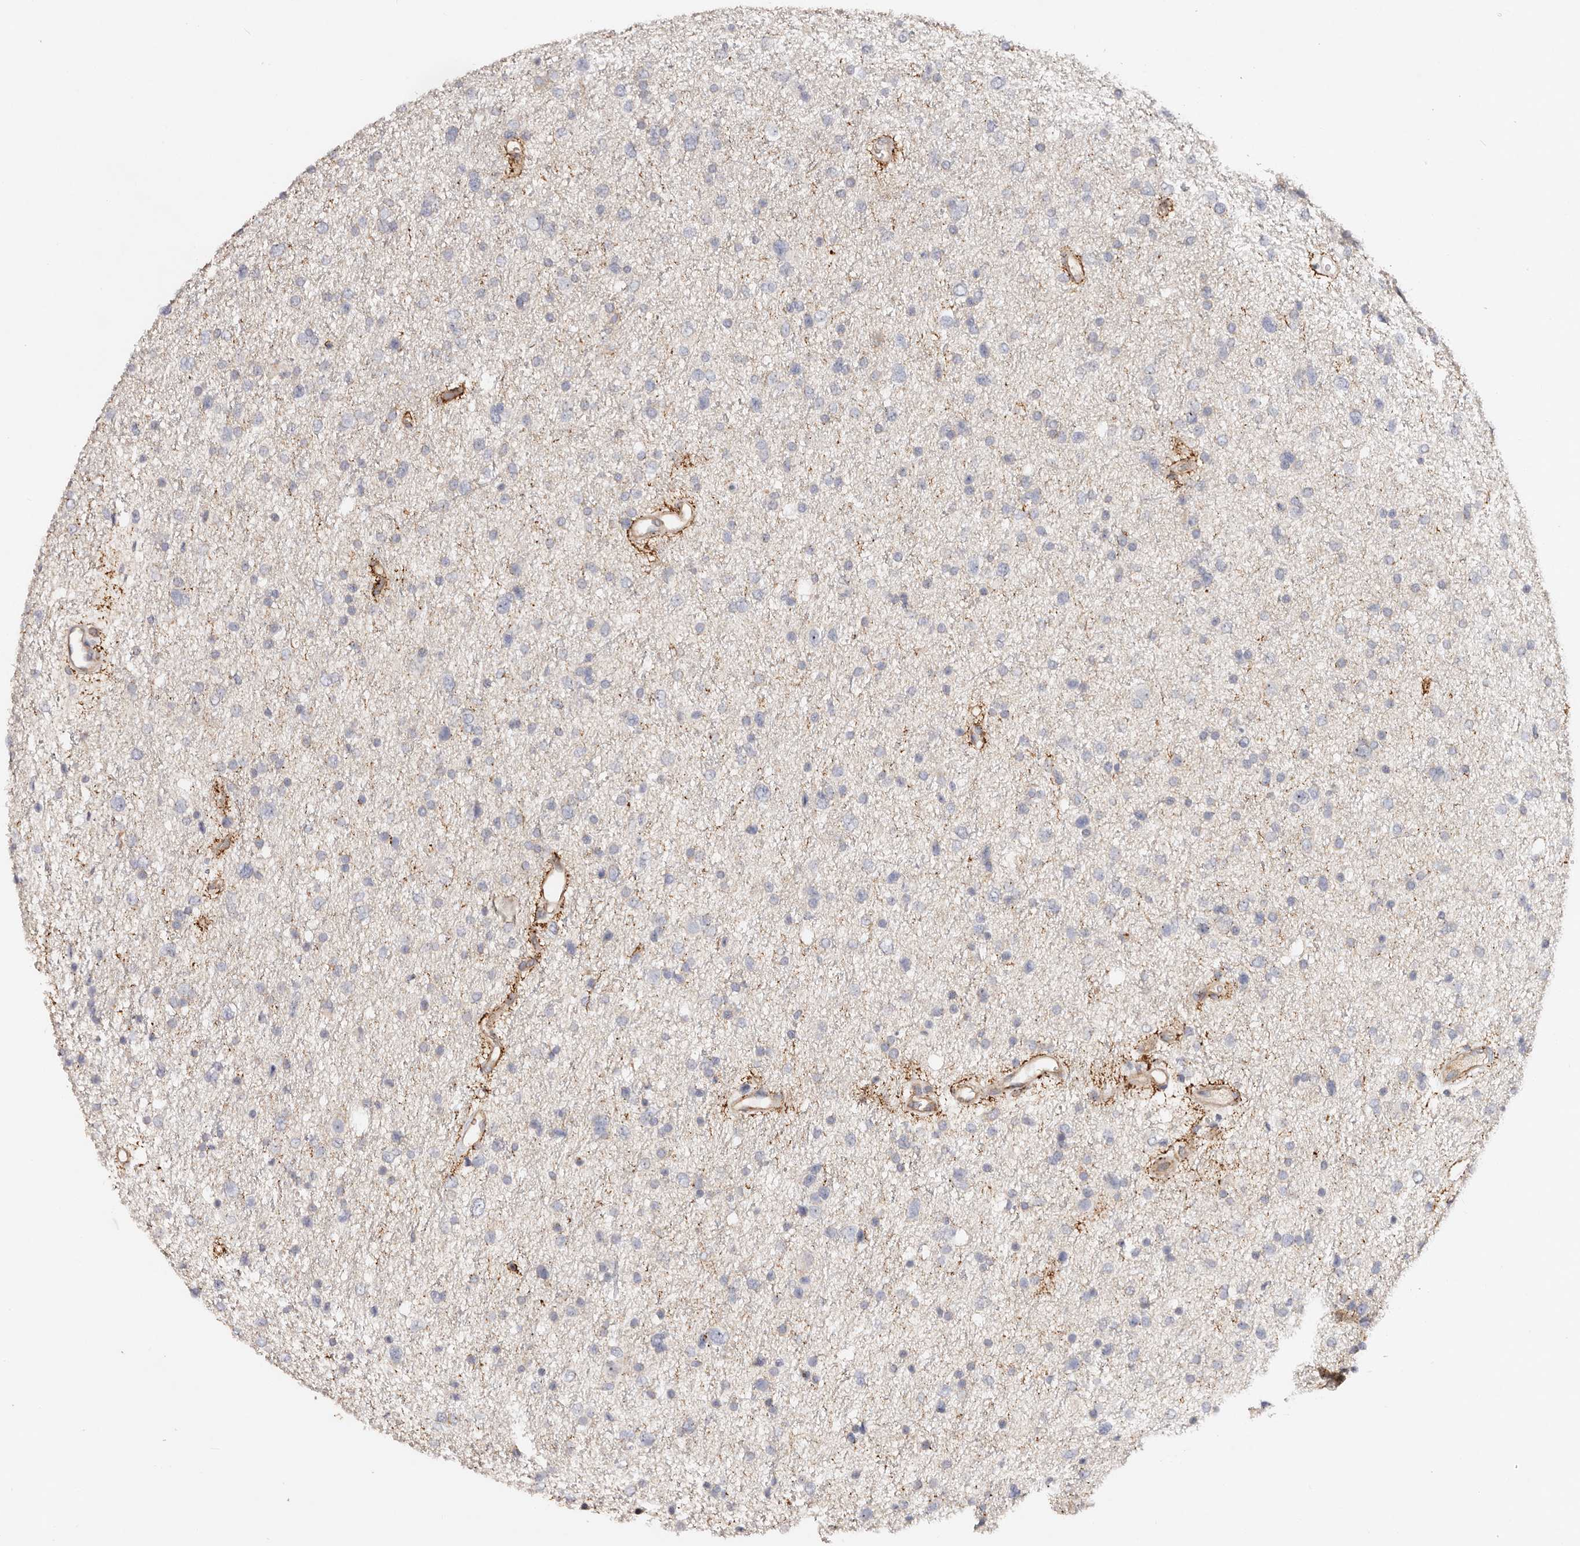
{"staining": {"intensity": "negative", "quantity": "none", "location": "none"}, "tissue": "glioma", "cell_type": "Tumor cells", "image_type": "cancer", "snomed": [{"axis": "morphology", "description": "Glioma, malignant, Low grade"}, {"axis": "topography", "description": "Brain"}], "caption": "High power microscopy photomicrograph of an immunohistochemistry (IHC) histopathology image of glioma, revealing no significant staining in tumor cells. (Brightfield microscopy of DAB (3,3'-diaminobenzidine) IHC at high magnification).", "gene": "SERPINH1", "patient": {"sex": "female", "age": 37}}